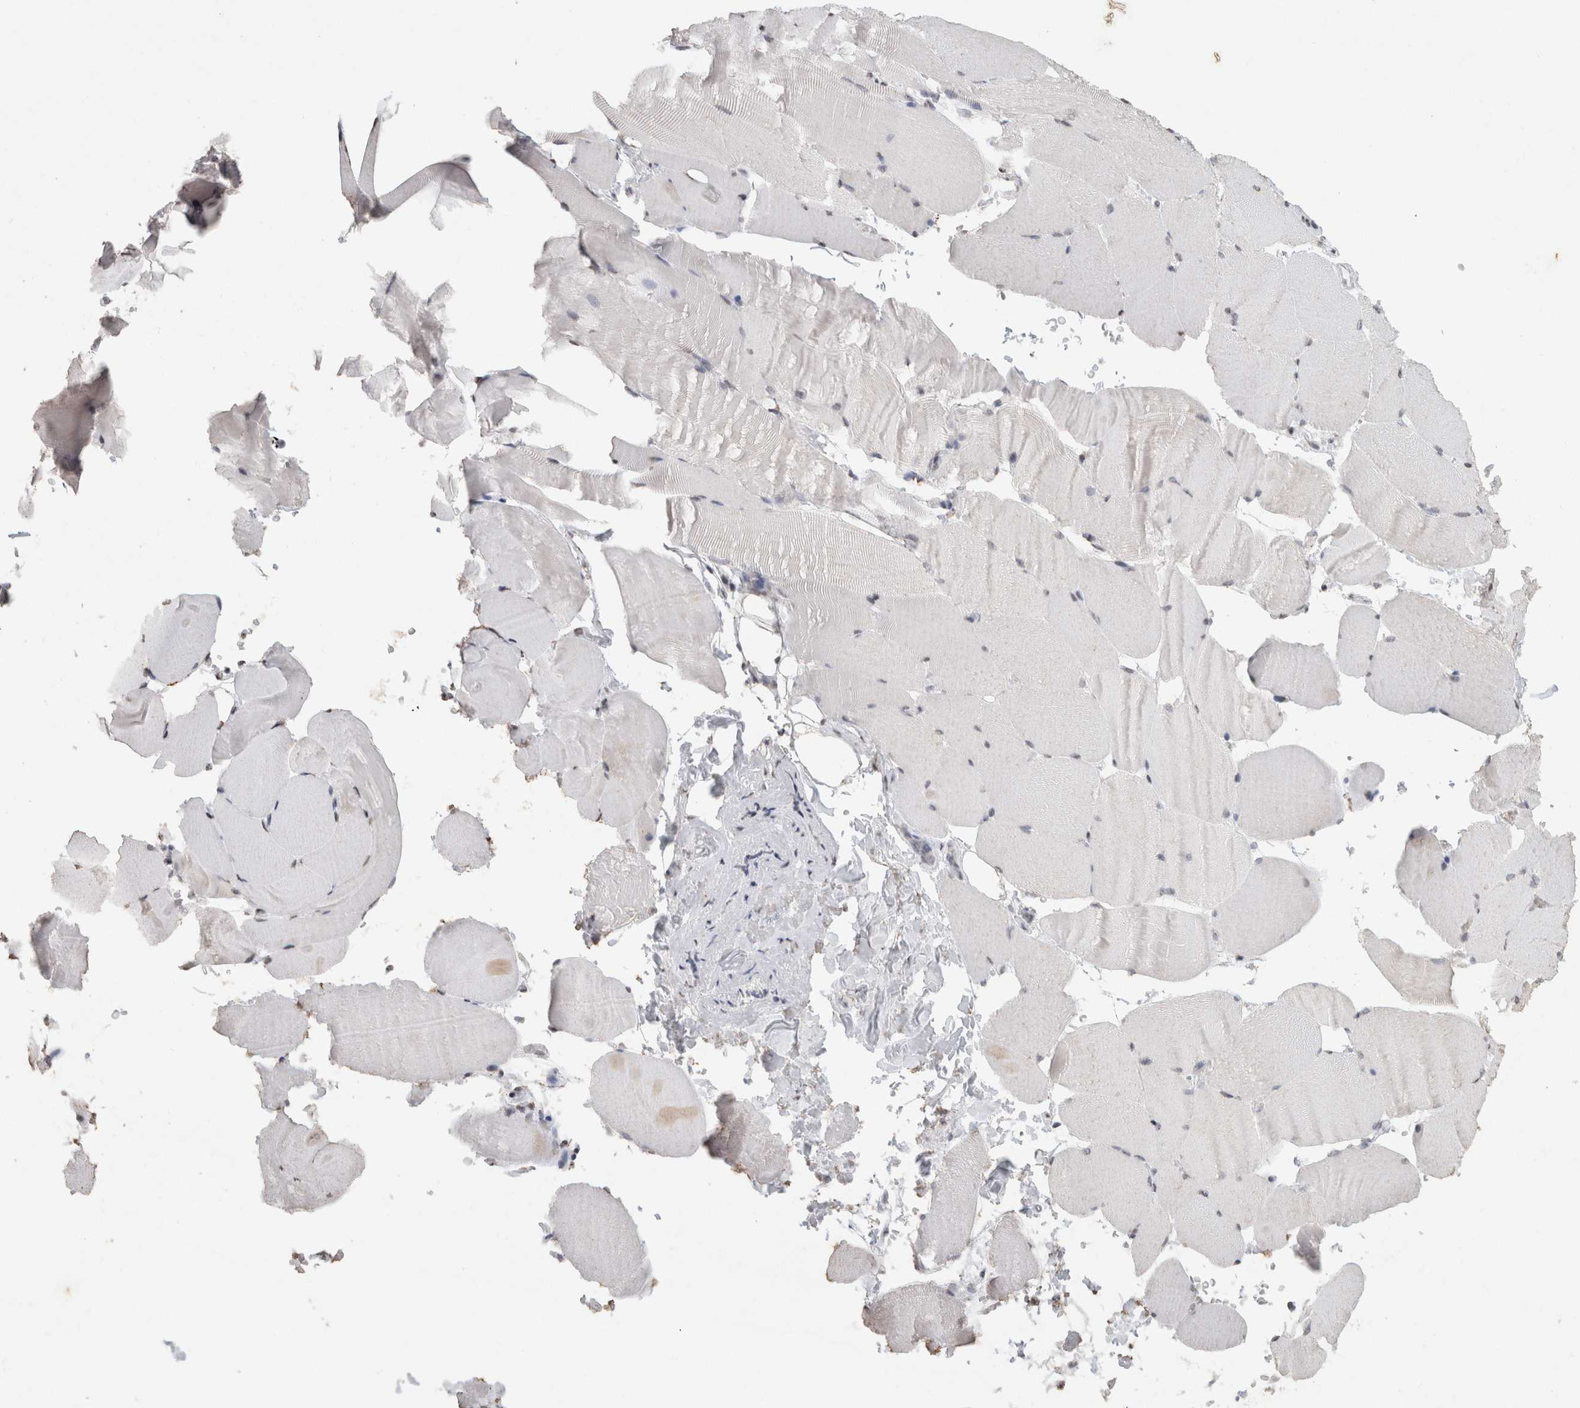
{"staining": {"intensity": "weak", "quantity": "25%-75%", "location": "nuclear"}, "tissue": "skeletal muscle", "cell_type": "Myocytes", "image_type": "normal", "snomed": [{"axis": "morphology", "description": "Normal tissue, NOS"}, {"axis": "topography", "description": "Skeletal muscle"}, {"axis": "topography", "description": "Parathyroid gland"}], "caption": "Myocytes display low levels of weak nuclear positivity in approximately 25%-75% of cells in unremarkable skeletal muscle. (brown staining indicates protein expression, while blue staining denotes nuclei).", "gene": "CNTN1", "patient": {"sex": "female", "age": 37}}